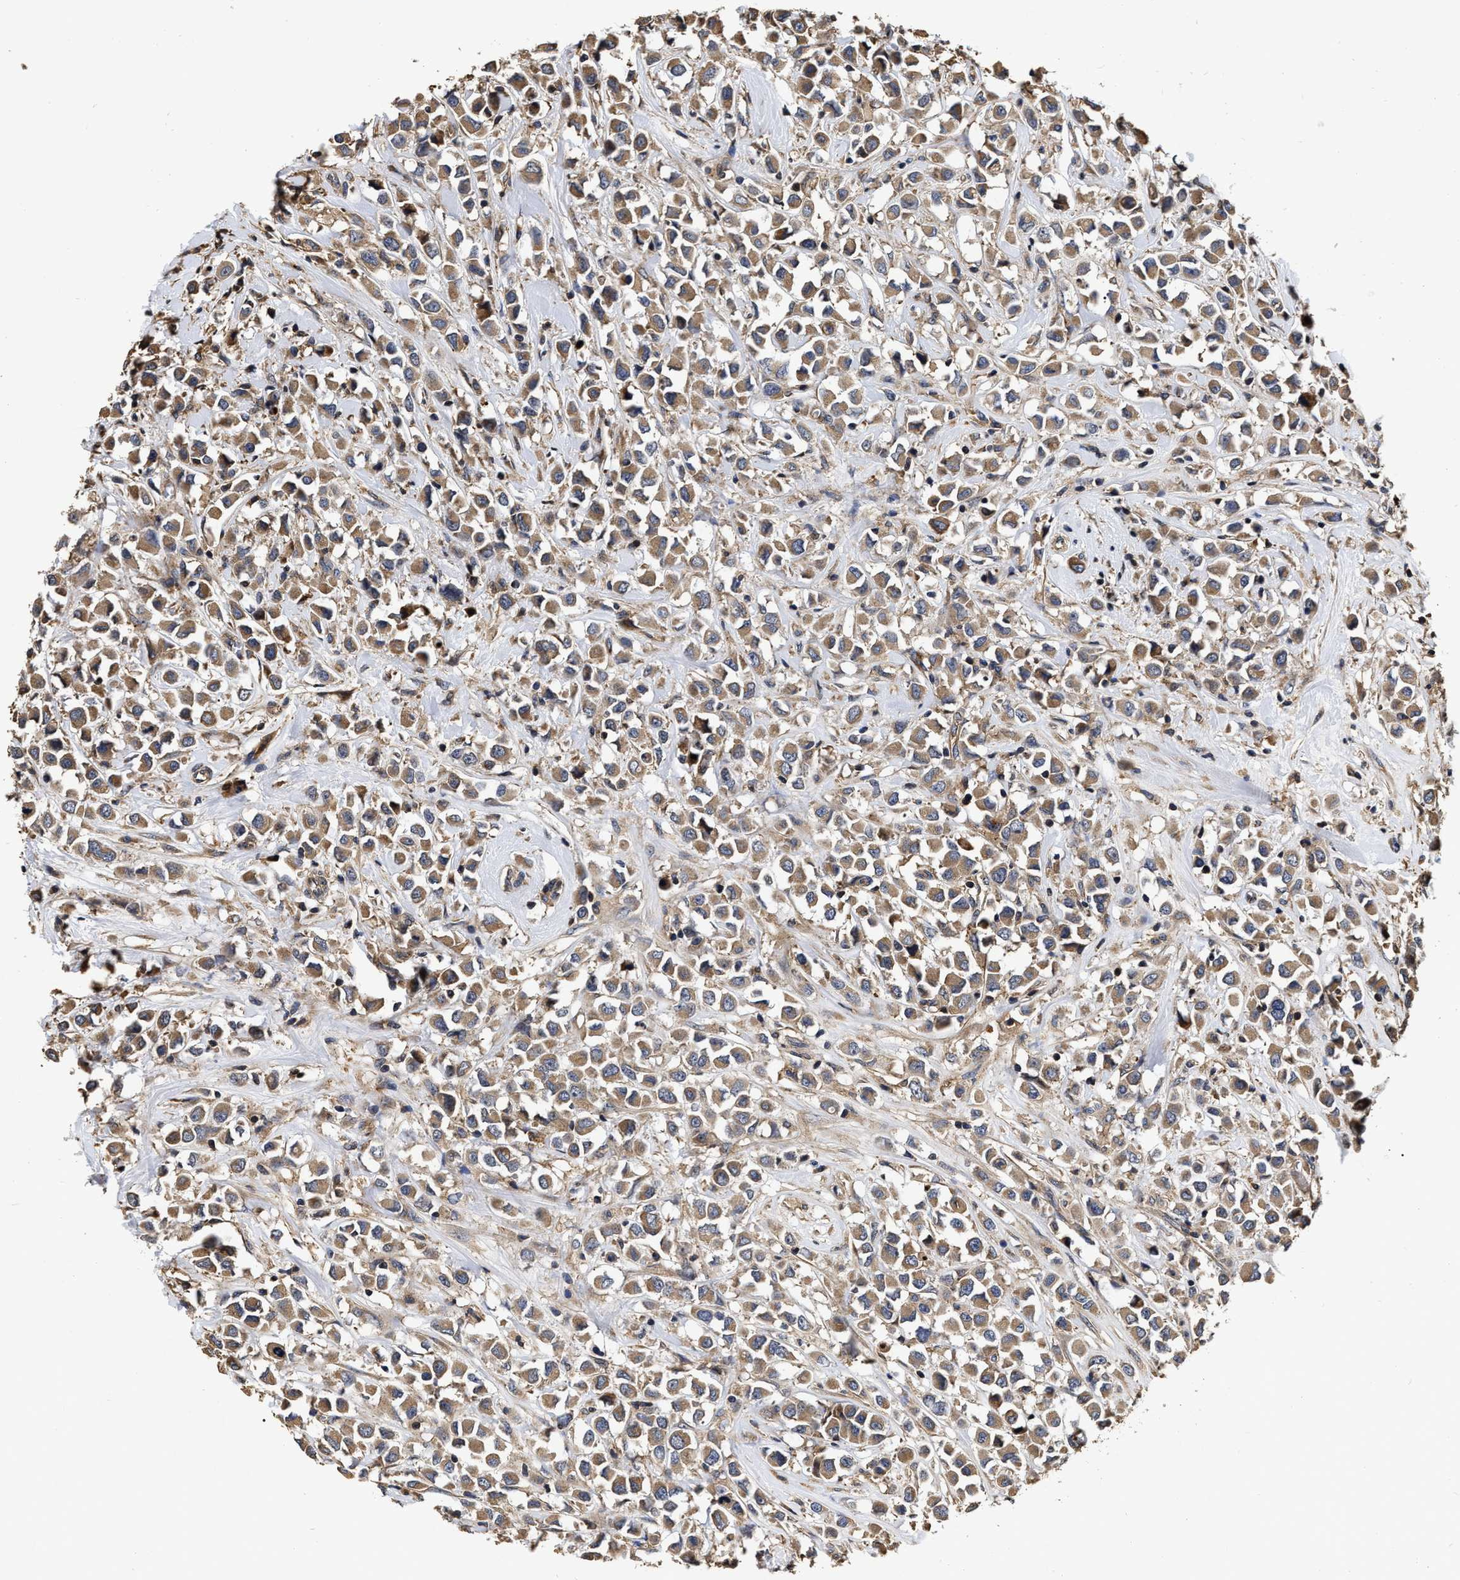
{"staining": {"intensity": "moderate", "quantity": ">75%", "location": "cytoplasmic/membranous"}, "tissue": "breast cancer", "cell_type": "Tumor cells", "image_type": "cancer", "snomed": [{"axis": "morphology", "description": "Duct carcinoma"}, {"axis": "topography", "description": "Breast"}], "caption": "Immunohistochemistry (DAB) staining of human breast invasive ductal carcinoma reveals moderate cytoplasmic/membranous protein positivity in approximately >75% of tumor cells.", "gene": "ABCG8", "patient": {"sex": "female", "age": 61}}